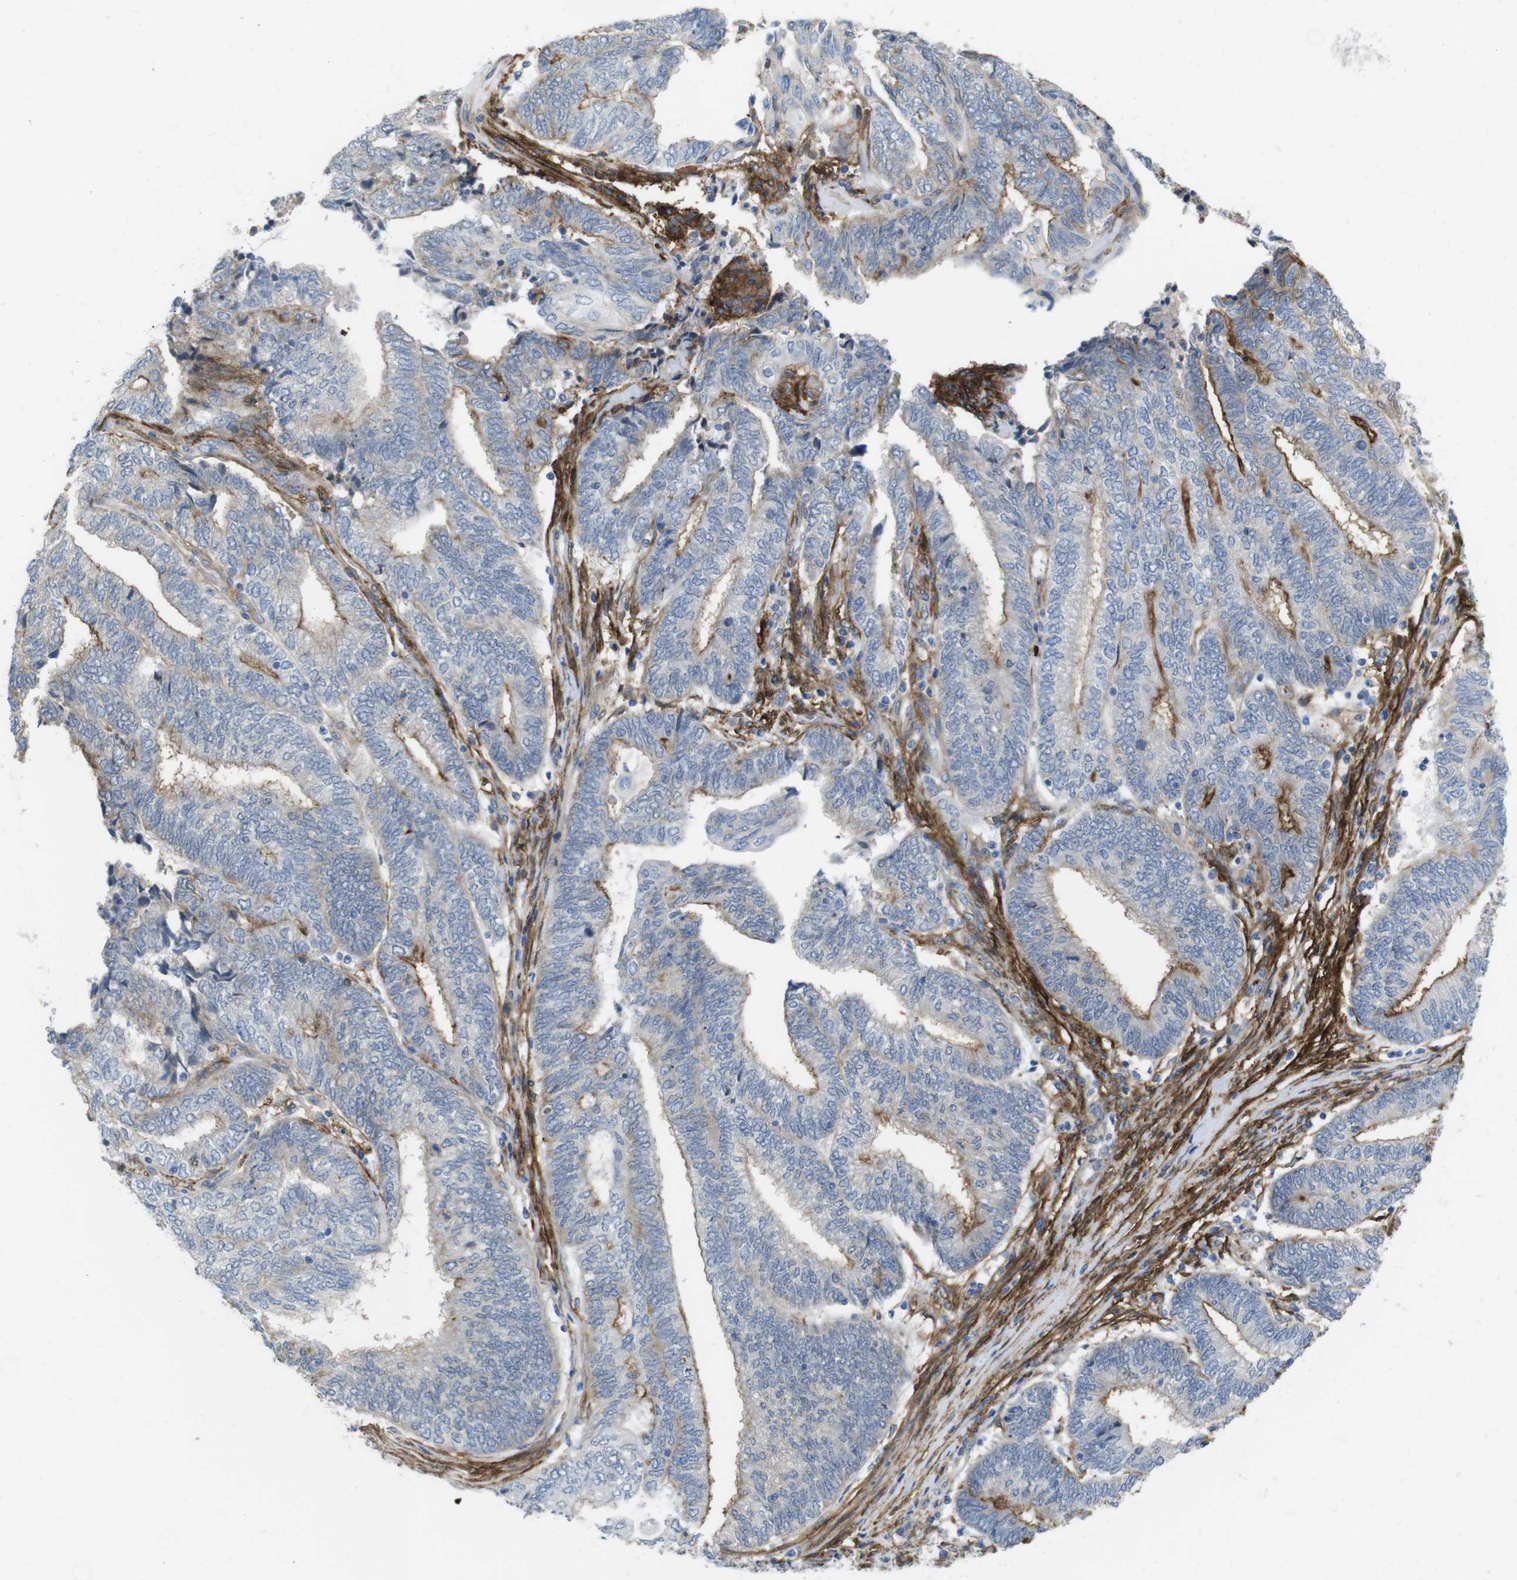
{"staining": {"intensity": "moderate", "quantity": "25%-75%", "location": "cytoplasmic/membranous"}, "tissue": "endometrial cancer", "cell_type": "Tumor cells", "image_type": "cancer", "snomed": [{"axis": "morphology", "description": "Adenocarcinoma, NOS"}, {"axis": "topography", "description": "Uterus"}, {"axis": "topography", "description": "Endometrium"}], "caption": "This is a photomicrograph of immunohistochemistry staining of adenocarcinoma (endometrial), which shows moderate positivity in the cytoplasmic/membranous of tumor cells.", "gene": "CYBRD1", "patient": {"sex": "female", "age": 70}}